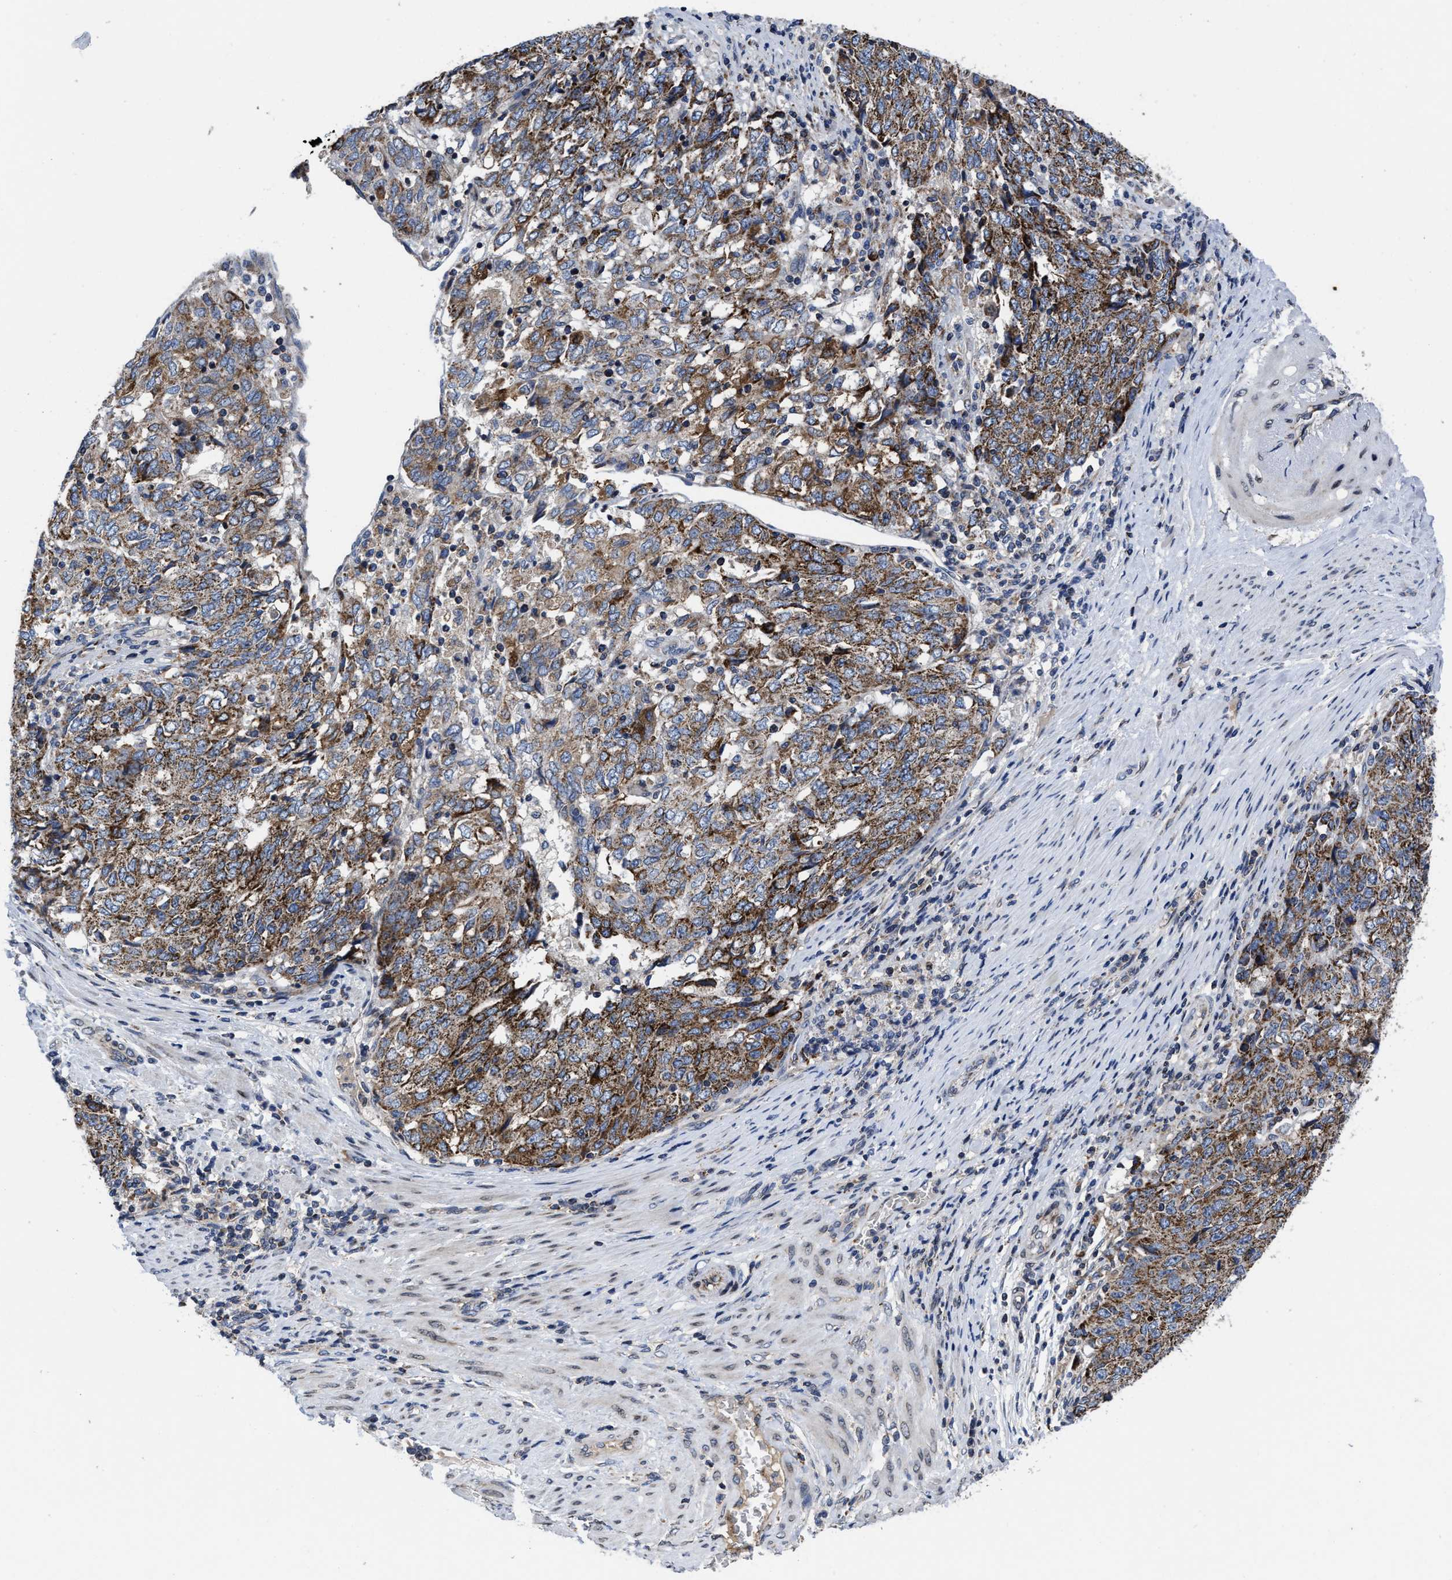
{"staining": {"intensity": "strong", "quantity": "25%-75%", "location": "cytoplasmic/membranous"}, "tissue": "endometrial cancer", "cell_type": "Tumor cells", "image_type": "cancer", "snomed": [{"axis": "morphology", "description": "Adenocarcinoma, NOS"}, {"axis": "topography", "description": "Endometrium"}], "caption": "Endometrial cancer (adenocarcinoma) stained with DAB (3,3'-diaminobenzidine) IHC displays high levels of strong cytoplasmic/membranous expression in approximately 25%-75% of tumor cells. The staining was performed using DAB to visualize the protein expression in brown, while the nuclei were stained in blue with hematoxylin (Magnification: 20x).", "gene": "CACNA1D", "patient": {"sex": "female", "age": 80}}